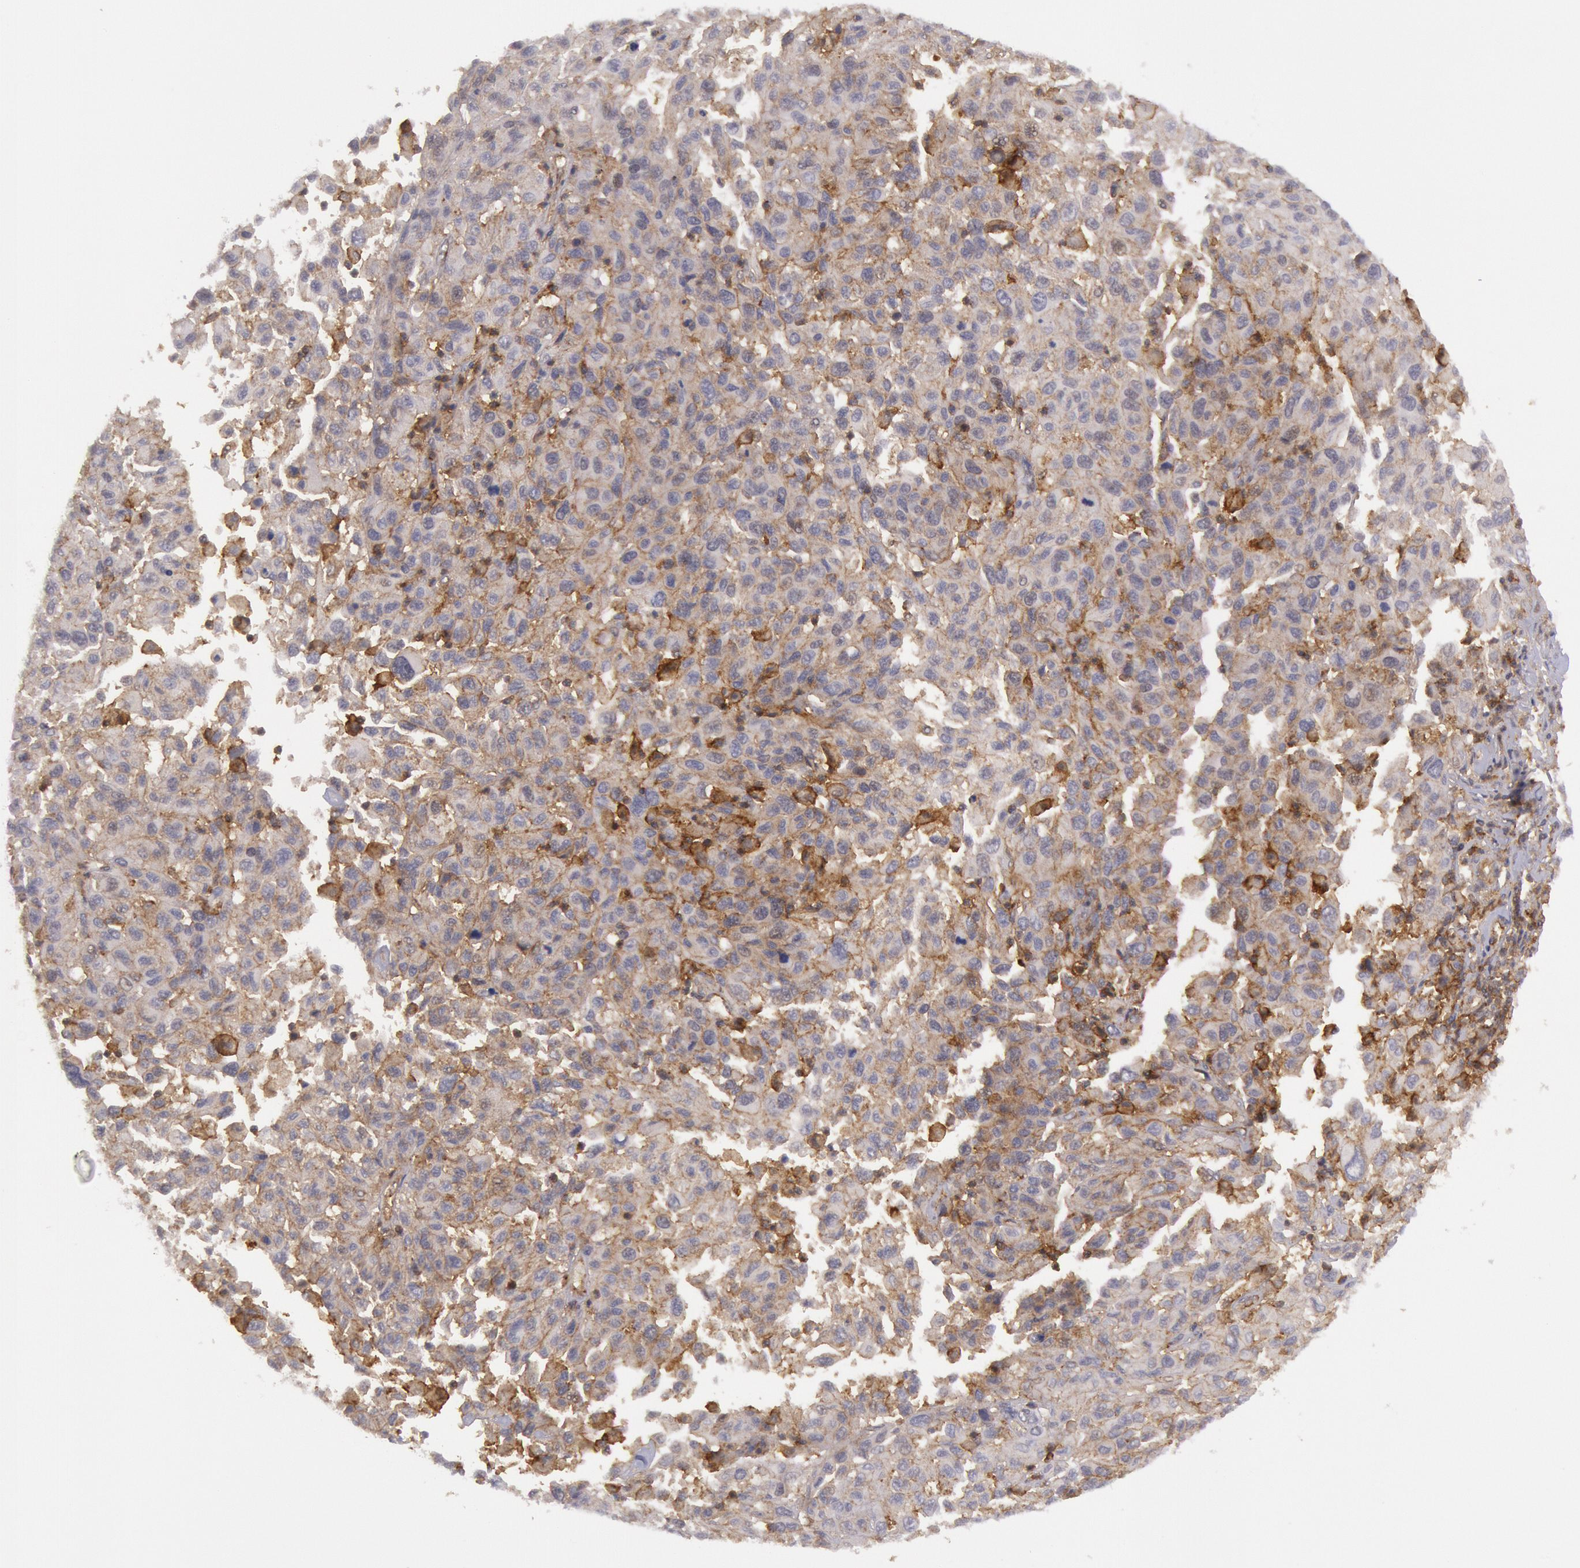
{"staining": {"intensity": "moderate", "quantity": ">75%", "location": "cytoplasmic/membranous"}, "tissue": "melanoma", "cell_type": "Tumor cells", "image_type": "cancer", "snomed": [{"axis": "morphology", "description": "Malignant melanoma, NOS"}, {"axis": "topography", "description": "Skin"}], "caption": "Human melanoma stained with a brown dye reveals moderate cytoplasmic/membranous positive positivity in approximately >75% of tumor cells.", "gene": "STX4", "patient": {"sex": "female", "age": 77}}